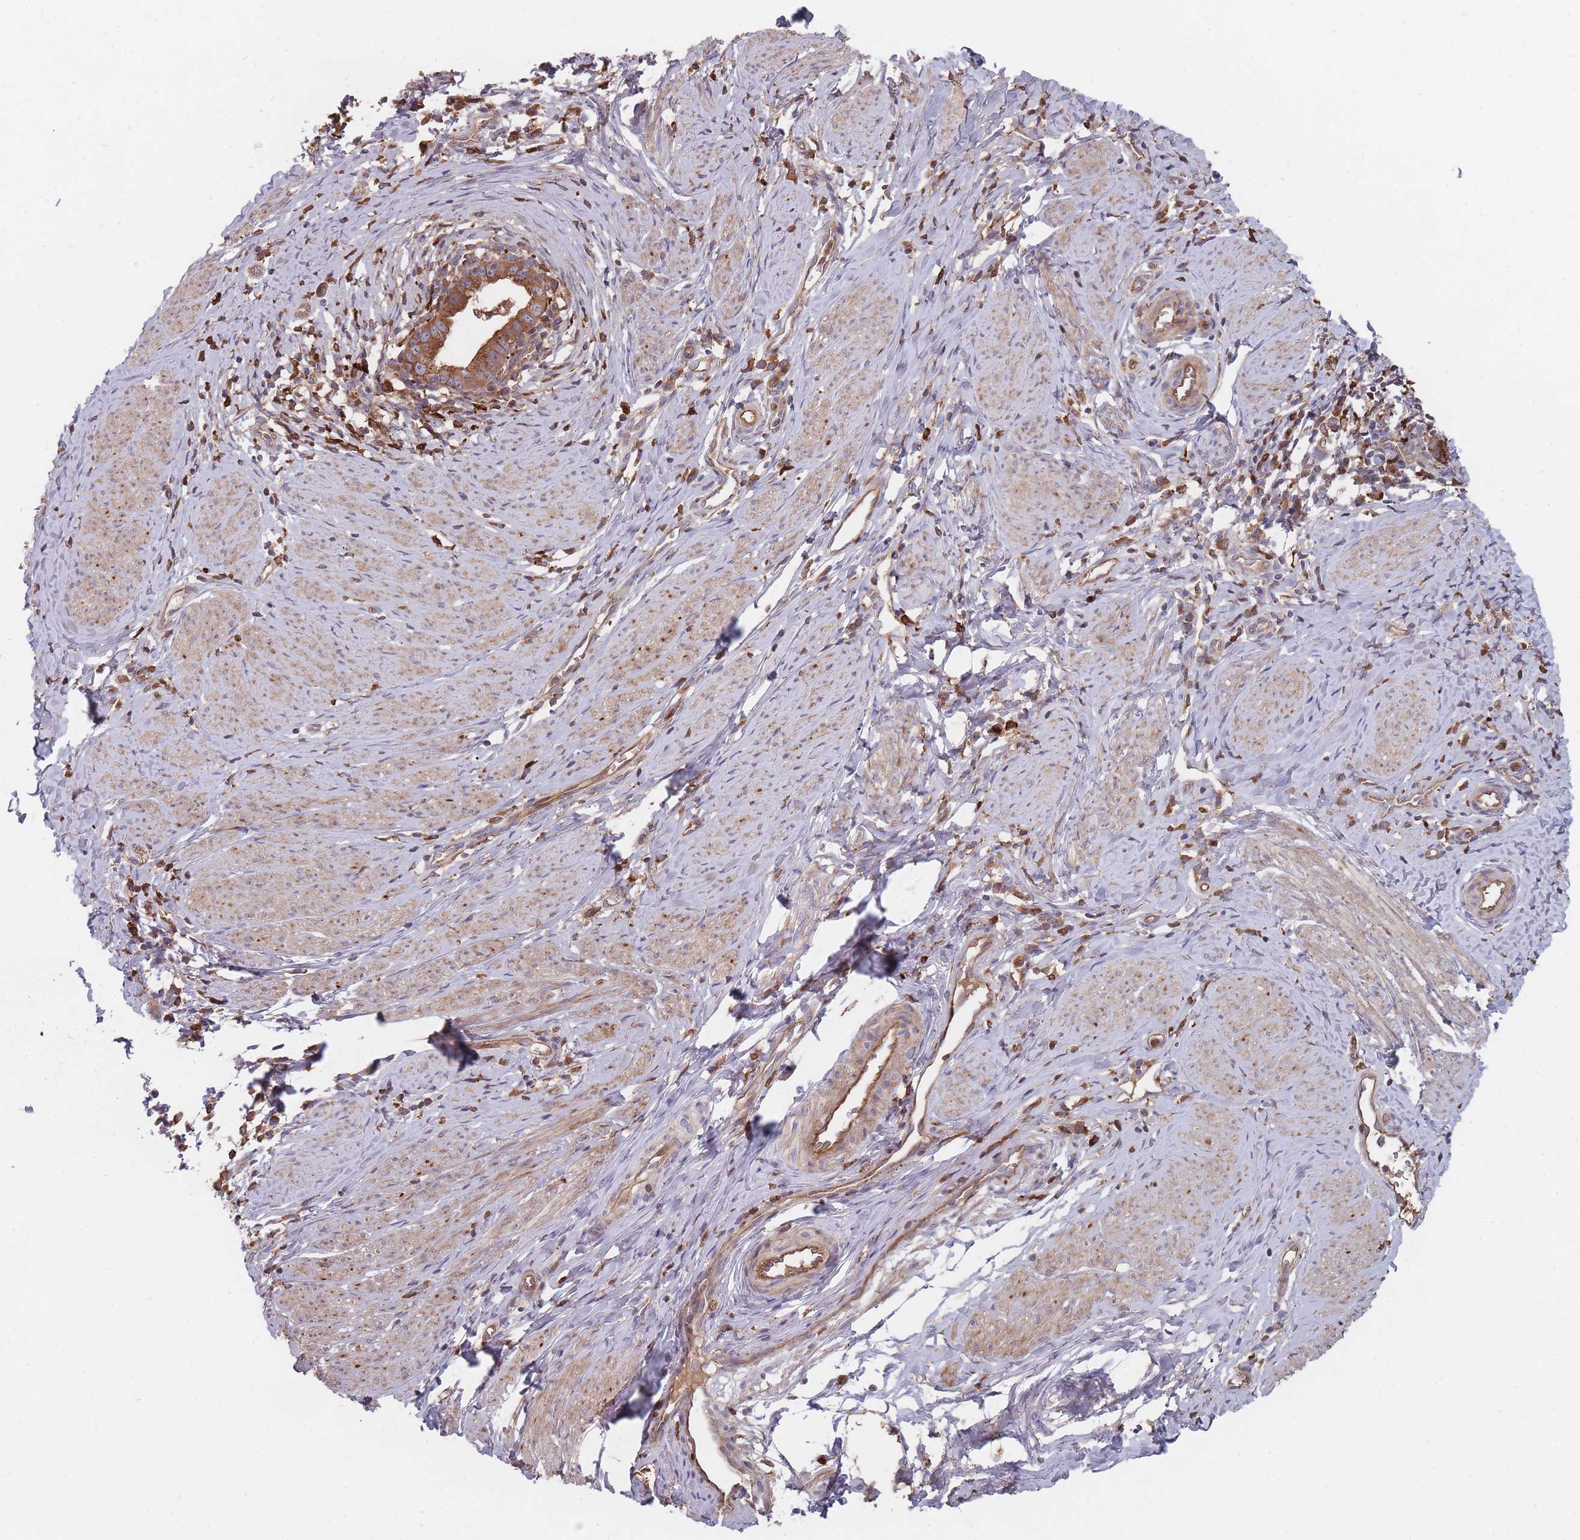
{"staining": {"intensity": "moderate", "quantity": ">75%", "location": "cytoplasmic/membranous"}, "tissue": "cervical cancer", "cell_type": "Tumor cells", "image_type": "cancer", "snomed": [{"axis": "morphology", "description": "Adenocarcinoma, NOS"}, {"axis": "topography", "description": "Cervix"}], "caption": "Protein positivity by immunohistochemistry demonstrates moderate cytoplasmic/membranous staining in approximately >75% of tumor cells in cervical cancer (adenocarcinoma).", "gene": "THSD7B", "patient": {"sex": "female", "age": 36}}